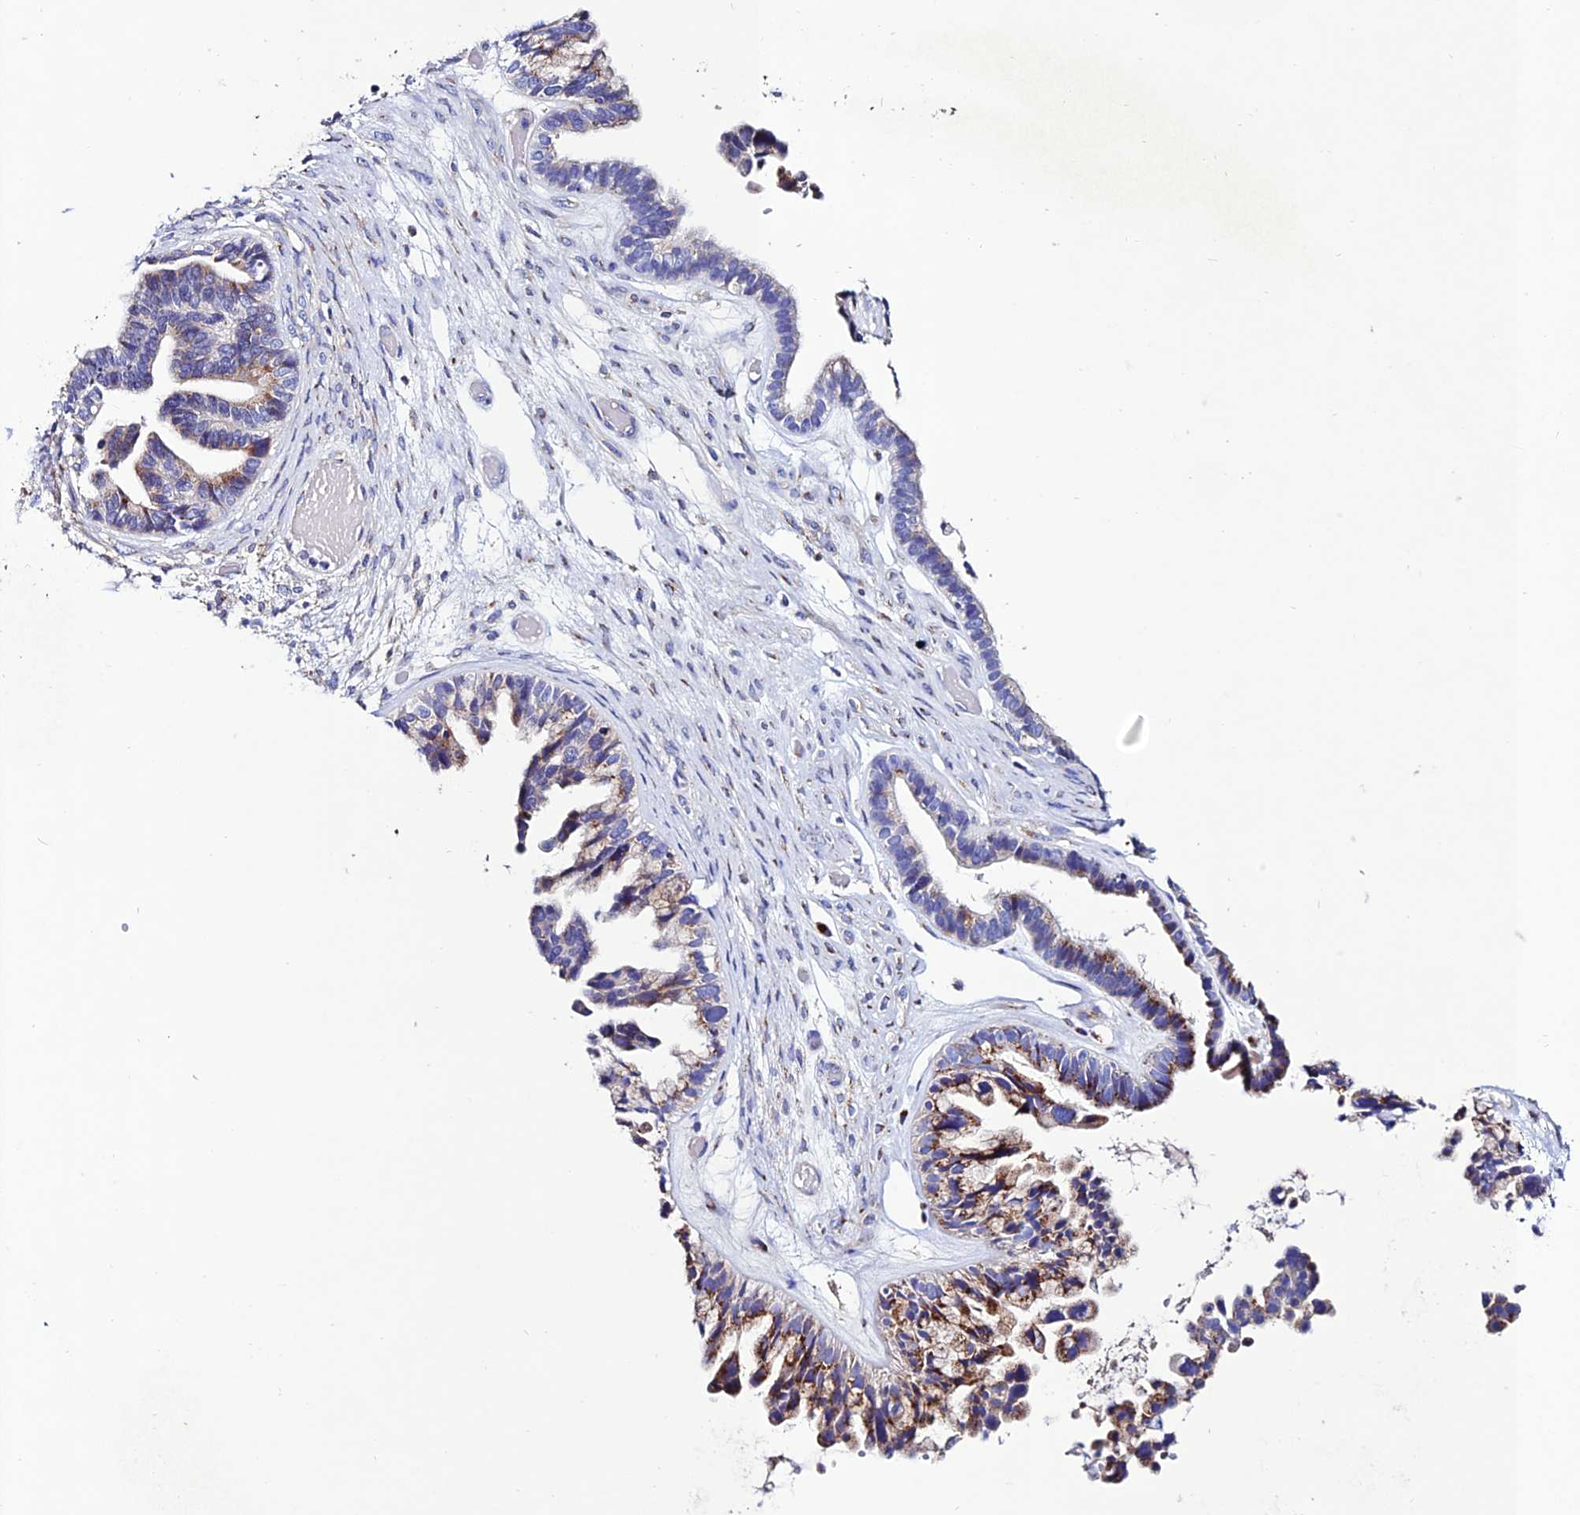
{"staining": {"intensity": "moderate", "quantity": "<25%", "location": "cytoplasmic/membranous"}, "tissue": "ovarian cancer", "cell_type": "Tumor cells", "image_type": "cancer", "snomed": [{"axis": "morphology", "description": "Cystadenocarcinoma, serous, NOS"}, {"axis": "topography", "description": "Ovary"}], "caption": "Protein expression analysis of human ovarian cancer reveals moderate cytoplasmic/membranous staining in approximately <25% of tumor cells. The protein of interest is stained brown, and the nuclei are stained in blue (DAB (3,3'-diaminobenzidine) IHC with brightfield microscopy, high magnification).", "gene": "OR51Q1", "patient": {"sex": "female", "age": 56}}